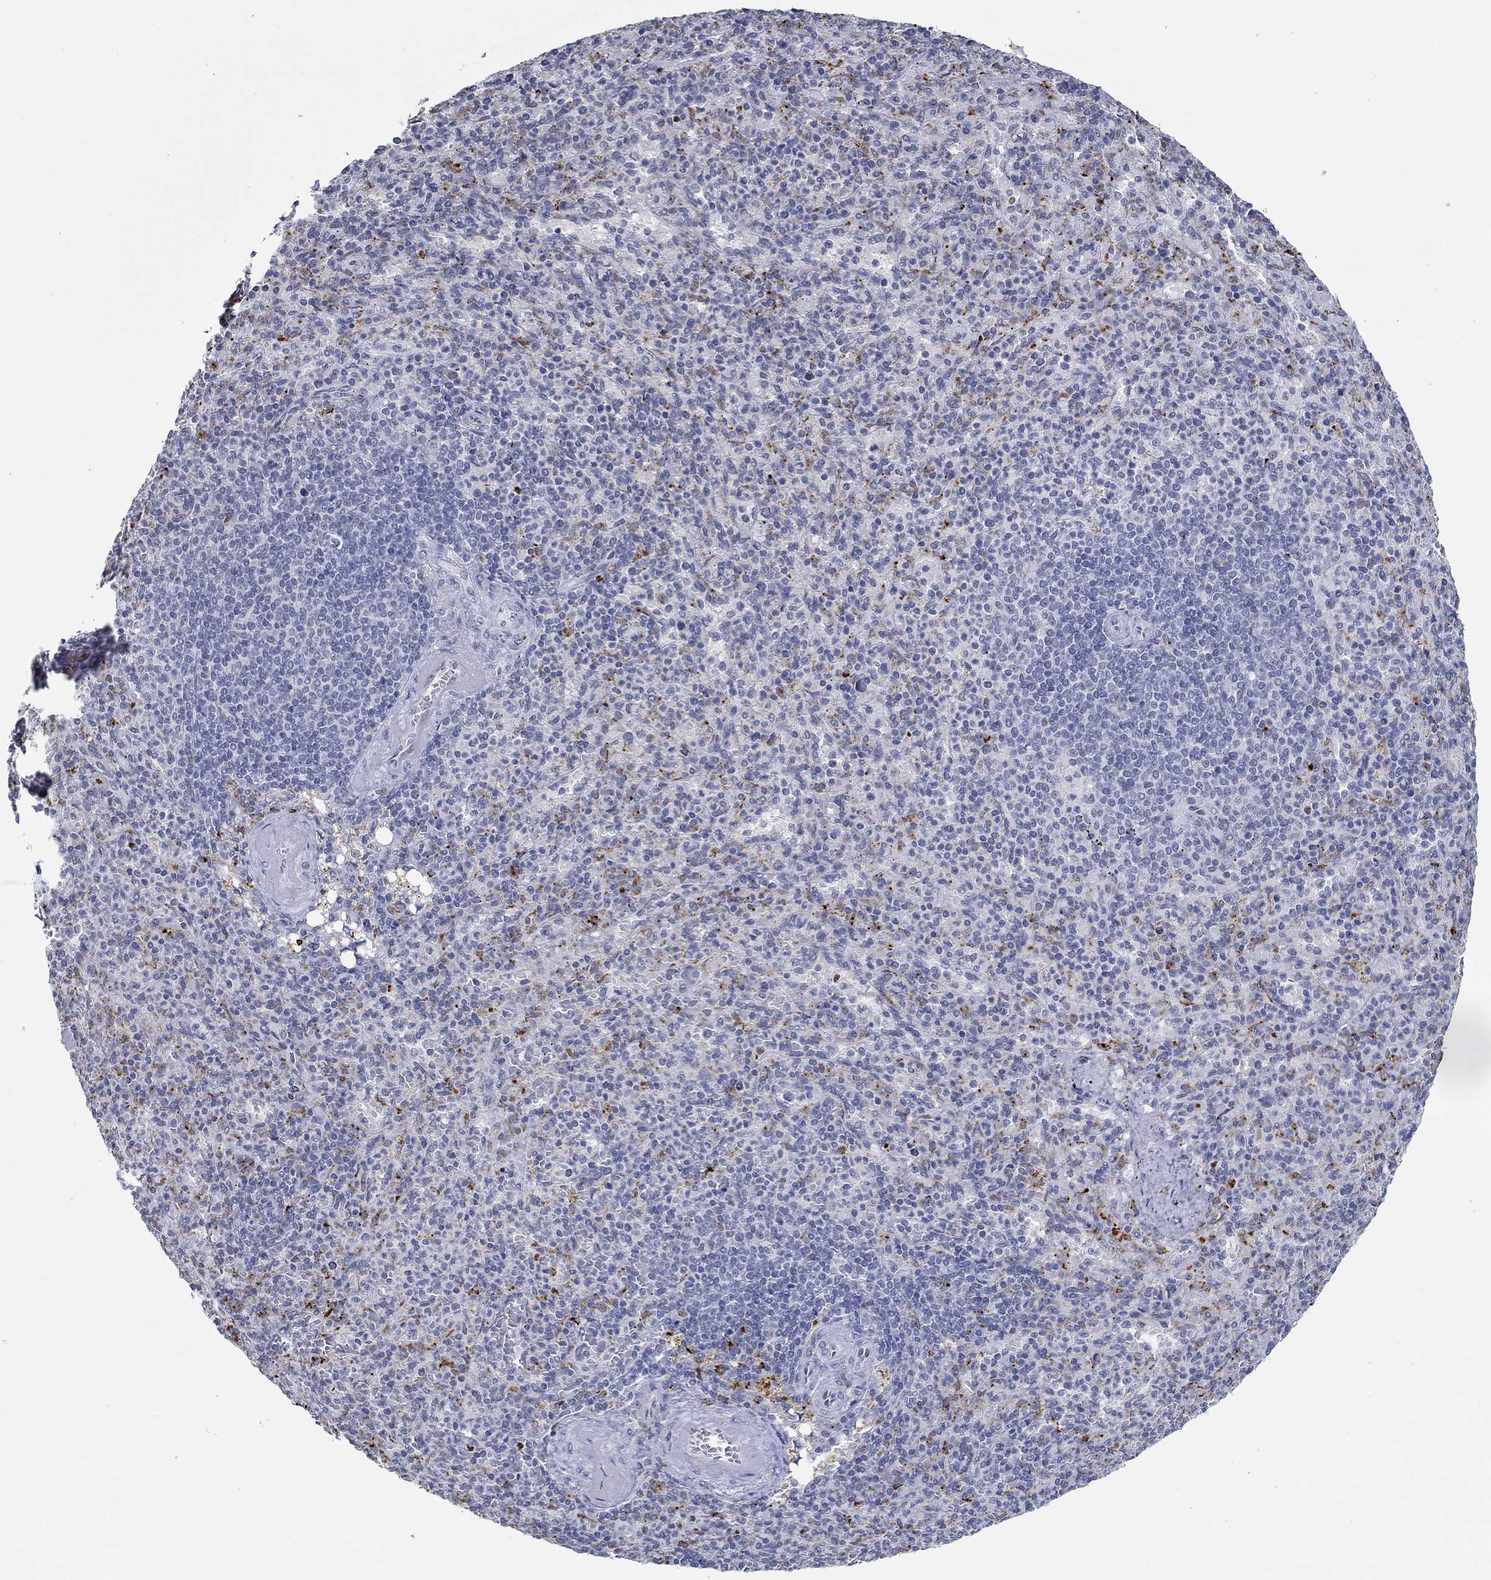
{"staining": {"intensity": "negative", "quantity": "none", "location": "none"}, "tissue": "spleen", "cell_type": "Cells in red pulp", "image_type": "normal", "snomed": [{"axis": "morphology", "description": "Normal tissue, NOS"}, {"axis": "topography", "description": "Spleen"}], "caption": "Cells in red pulp show no significant positivity in unremarkable spleen. (DAB (3,3'-diaminobenzidine) immunohistochemistry (IHC) with hematoxylin counter stain).", "gene": "GATA2", "patient": {"sex": "female", "age": 74}}